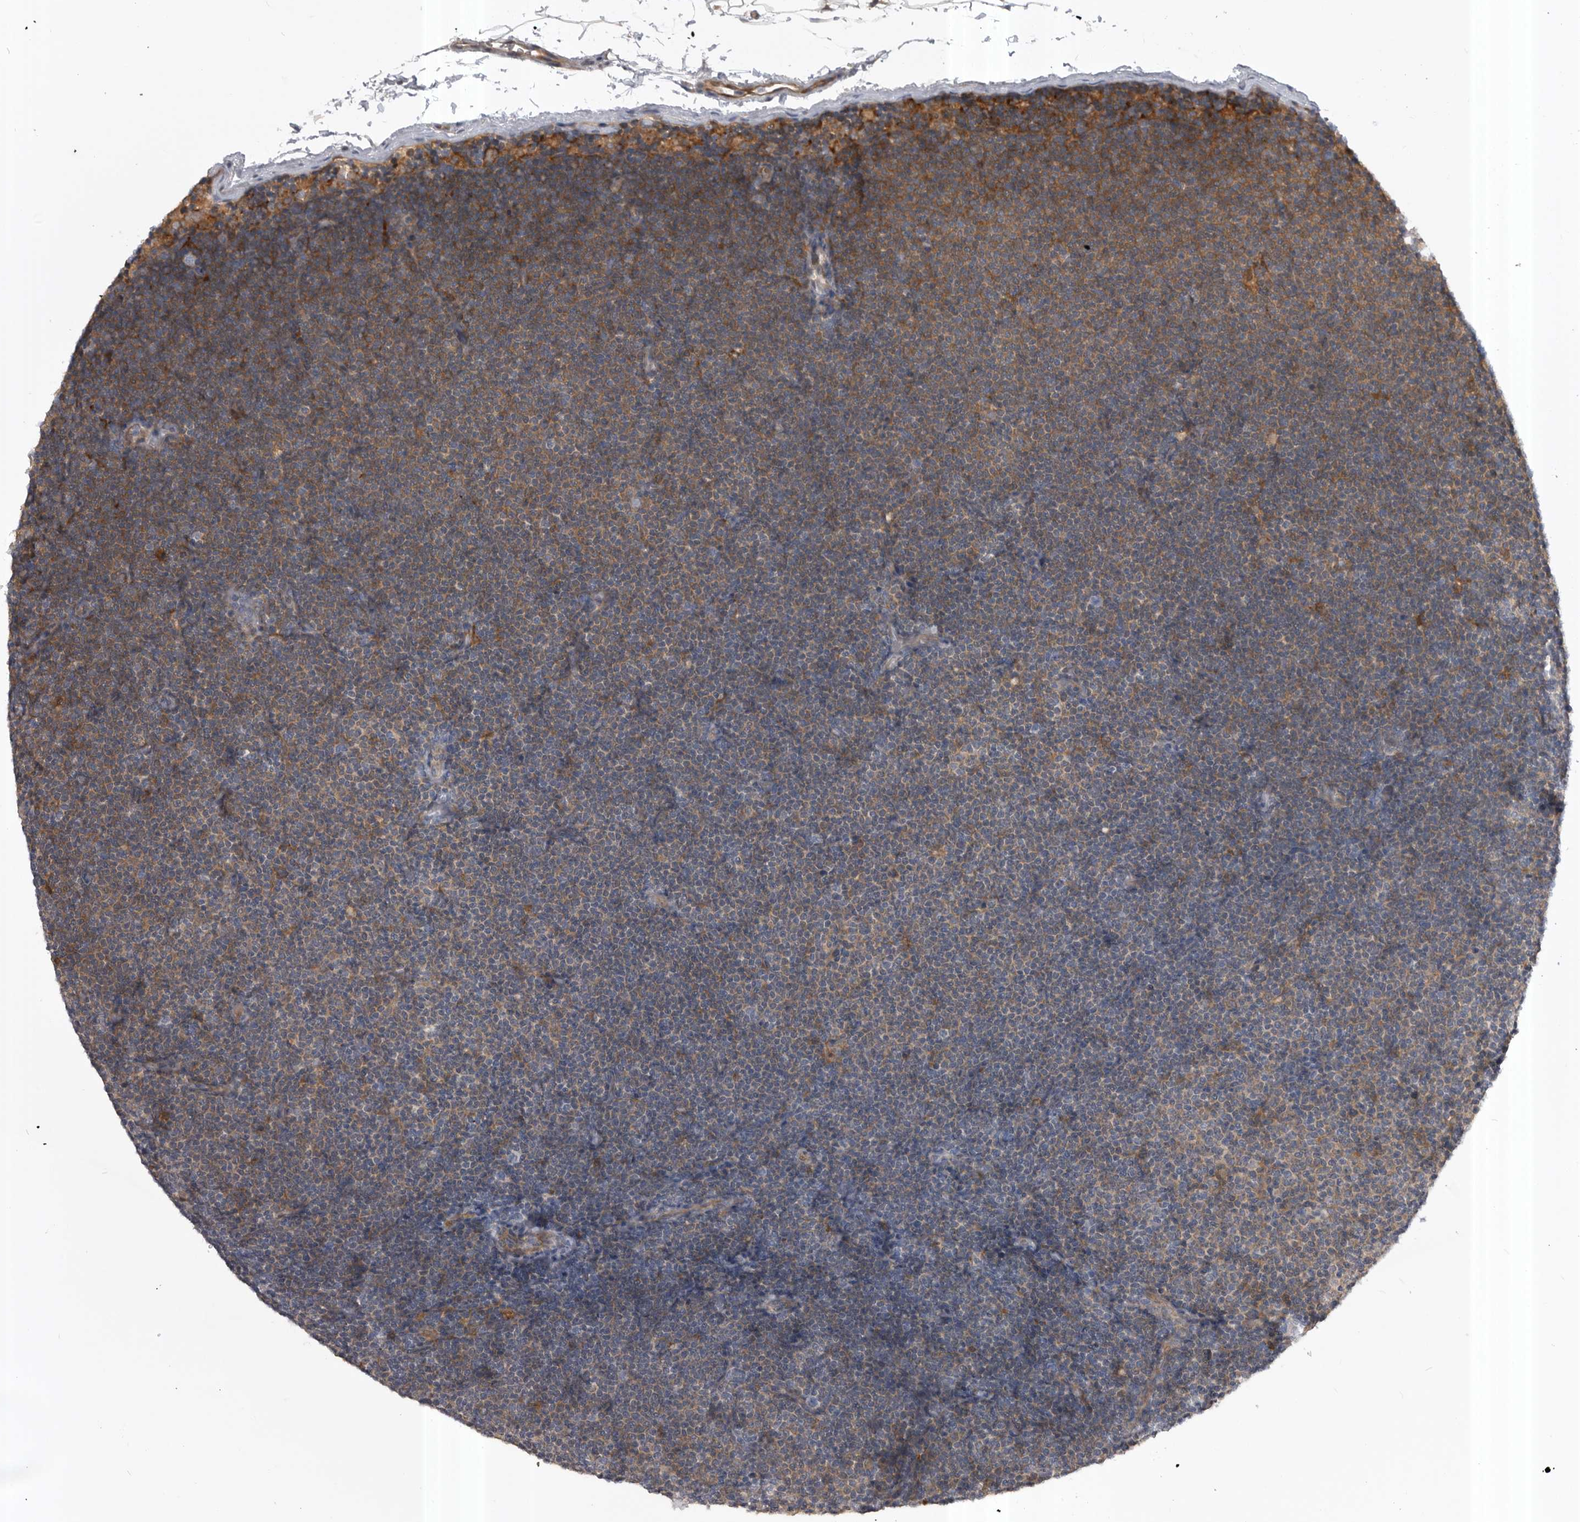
{"staining": {"intensity": "moderate", "quantity": "25%-75%", "location": "cytoplasmic/membranous"}, "tissue": "lymphoma", "cell_type": "Tumor cells", "image_type": "cancer", "snomed": [{"axis": "morphology", "description": "Malignant lymphoma, non-Hodgkin's type, Low grade"}, {"axis": "topography", "description": "Lymph node"}], "caption": "A photomicrograph showing moderate cytoplasmic/membranous staining in about 25%-75% of tumor cells in low-grade malignant lymphoma, non-Hodgkin's type, as visualized by brown immunohistochemical staining.", "gene": "RAB3GAP2", "patient": {"sex": "female", "age": 53}}